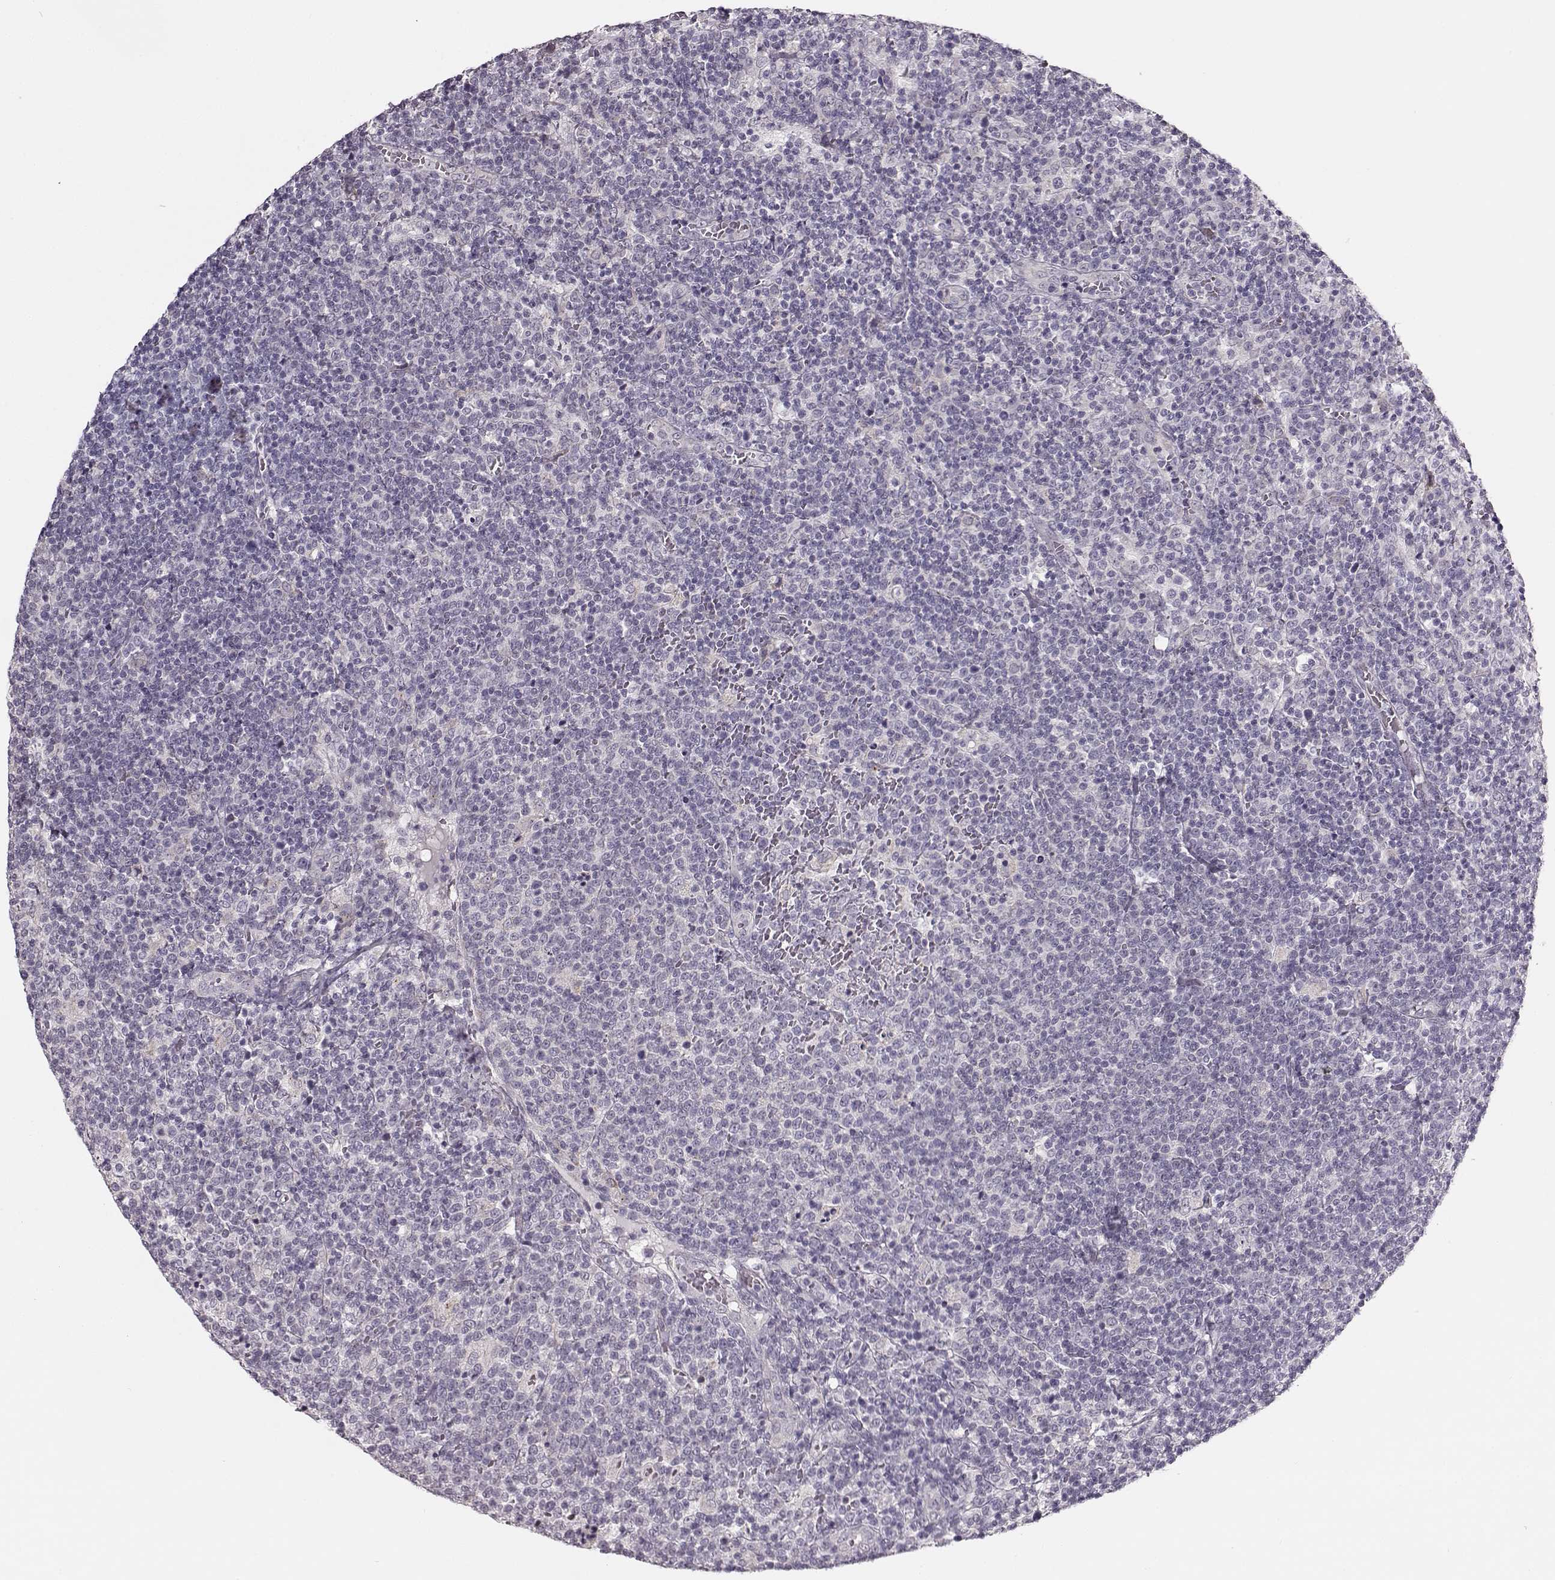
{"staining": {"intensity": "negative", "quantity": "none", "location": "none"}, "tissue": "lymphoma", "cell_type": "Tumor cells", "image_type": "cancer", "snomed": [{"axis": "morphology", "description": "Malignant lymphoma, non-Hodgkin's type, High grade"}, {"axis": "topography", "description": "Lymph node"}], "caption": "The IHC image has no significant staining in tumor cells of malignant lymphoma, non-Hodgkin's type (high-grade) tissue.", "gene": "MAP6D1", "patient": {"sex": "male", "age": 61}}